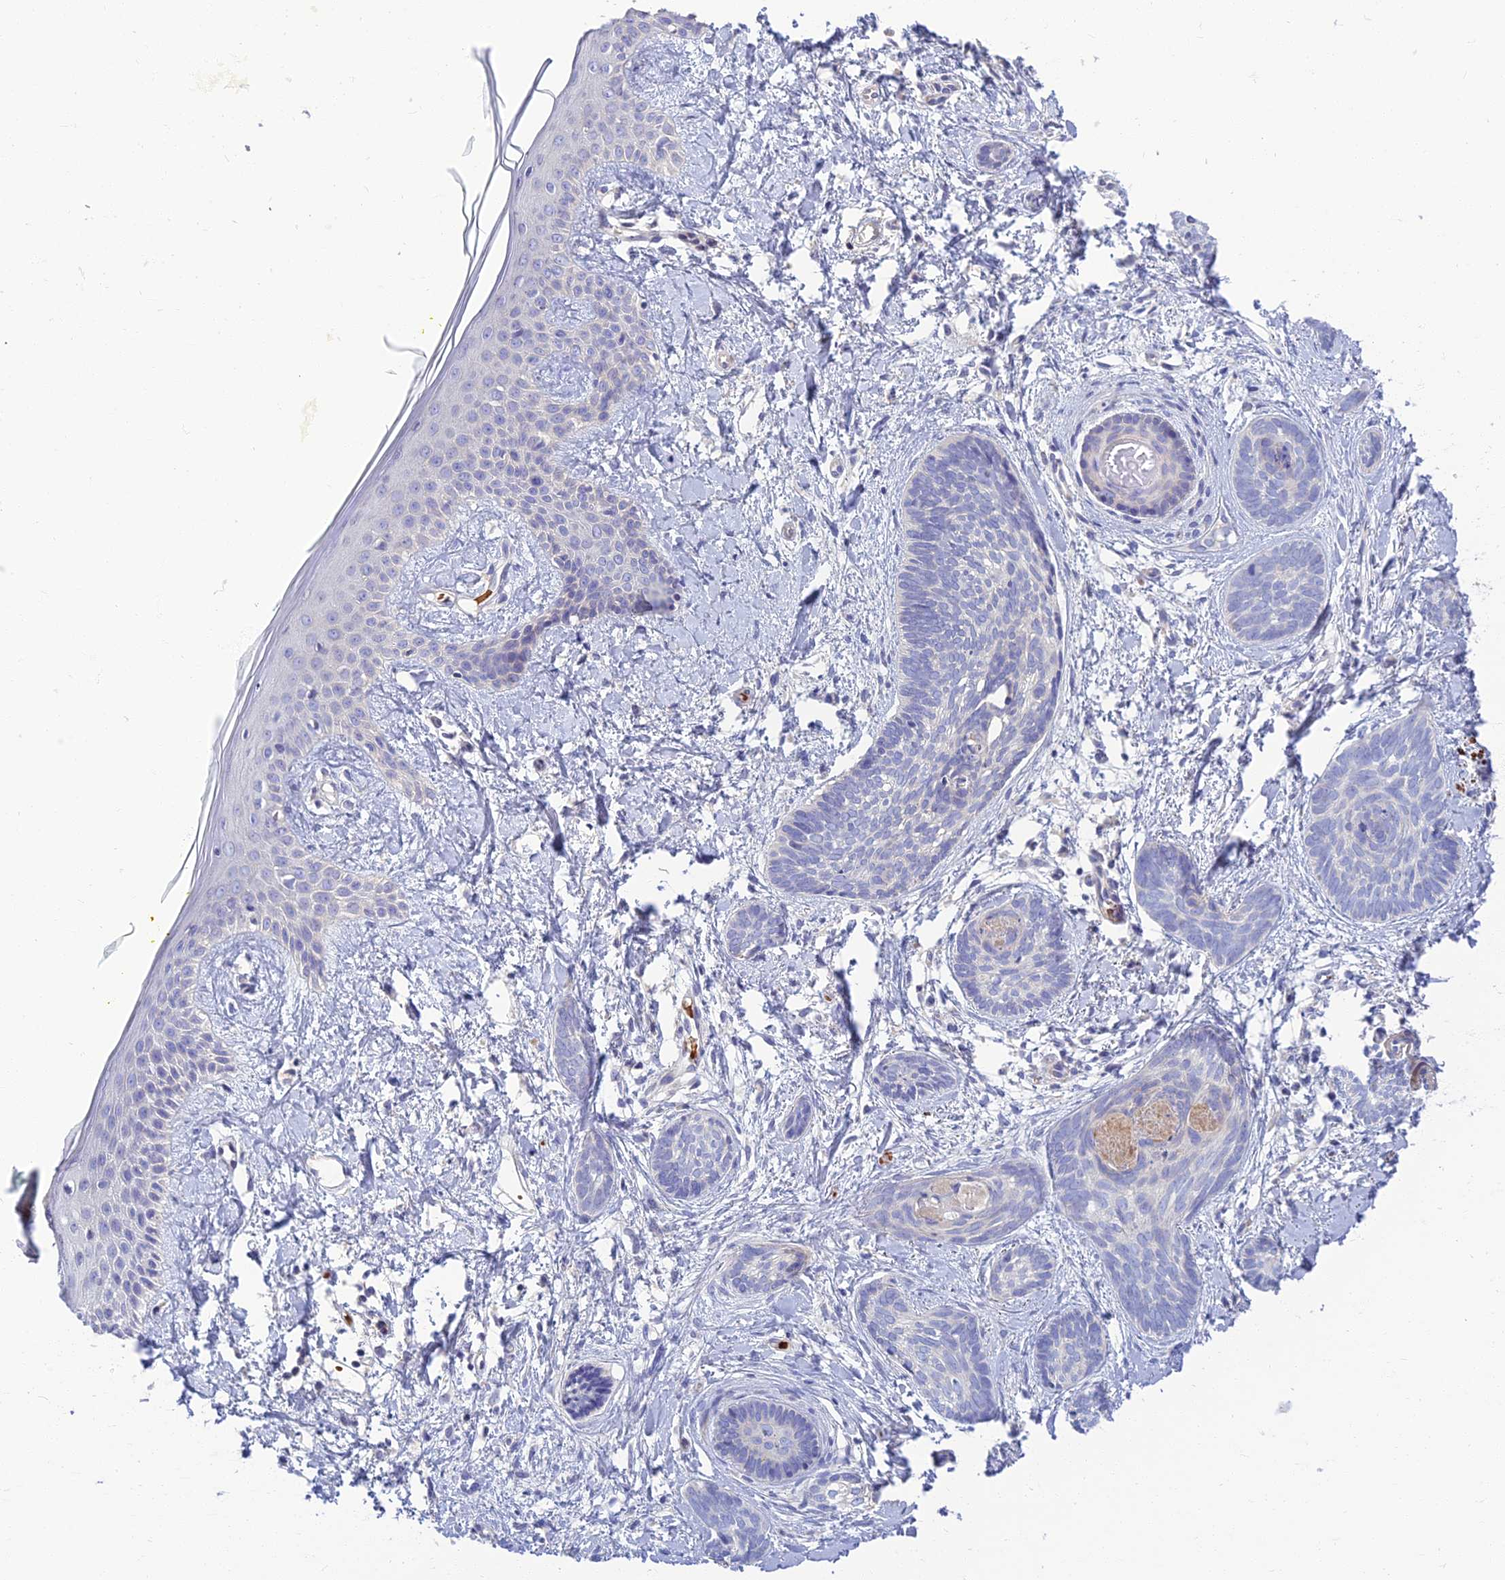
{"staining": {"intensity": "negative", "quantity": "none", "location": "none"}, "tissue": "skin cancer", "cell_type": "Tumor cells", "image_type": "cancer", "snomed": [{"axis": "morphology", "description": "Basal cell carcinoma"}, {"axis": "topography", "description": "Skin"}], "caption": "Tumor cells are negative for protein expression in human skin basal cell carcinoma.", "gene": "CLIP4", "patient": {"sex": "female", "age": 81}}